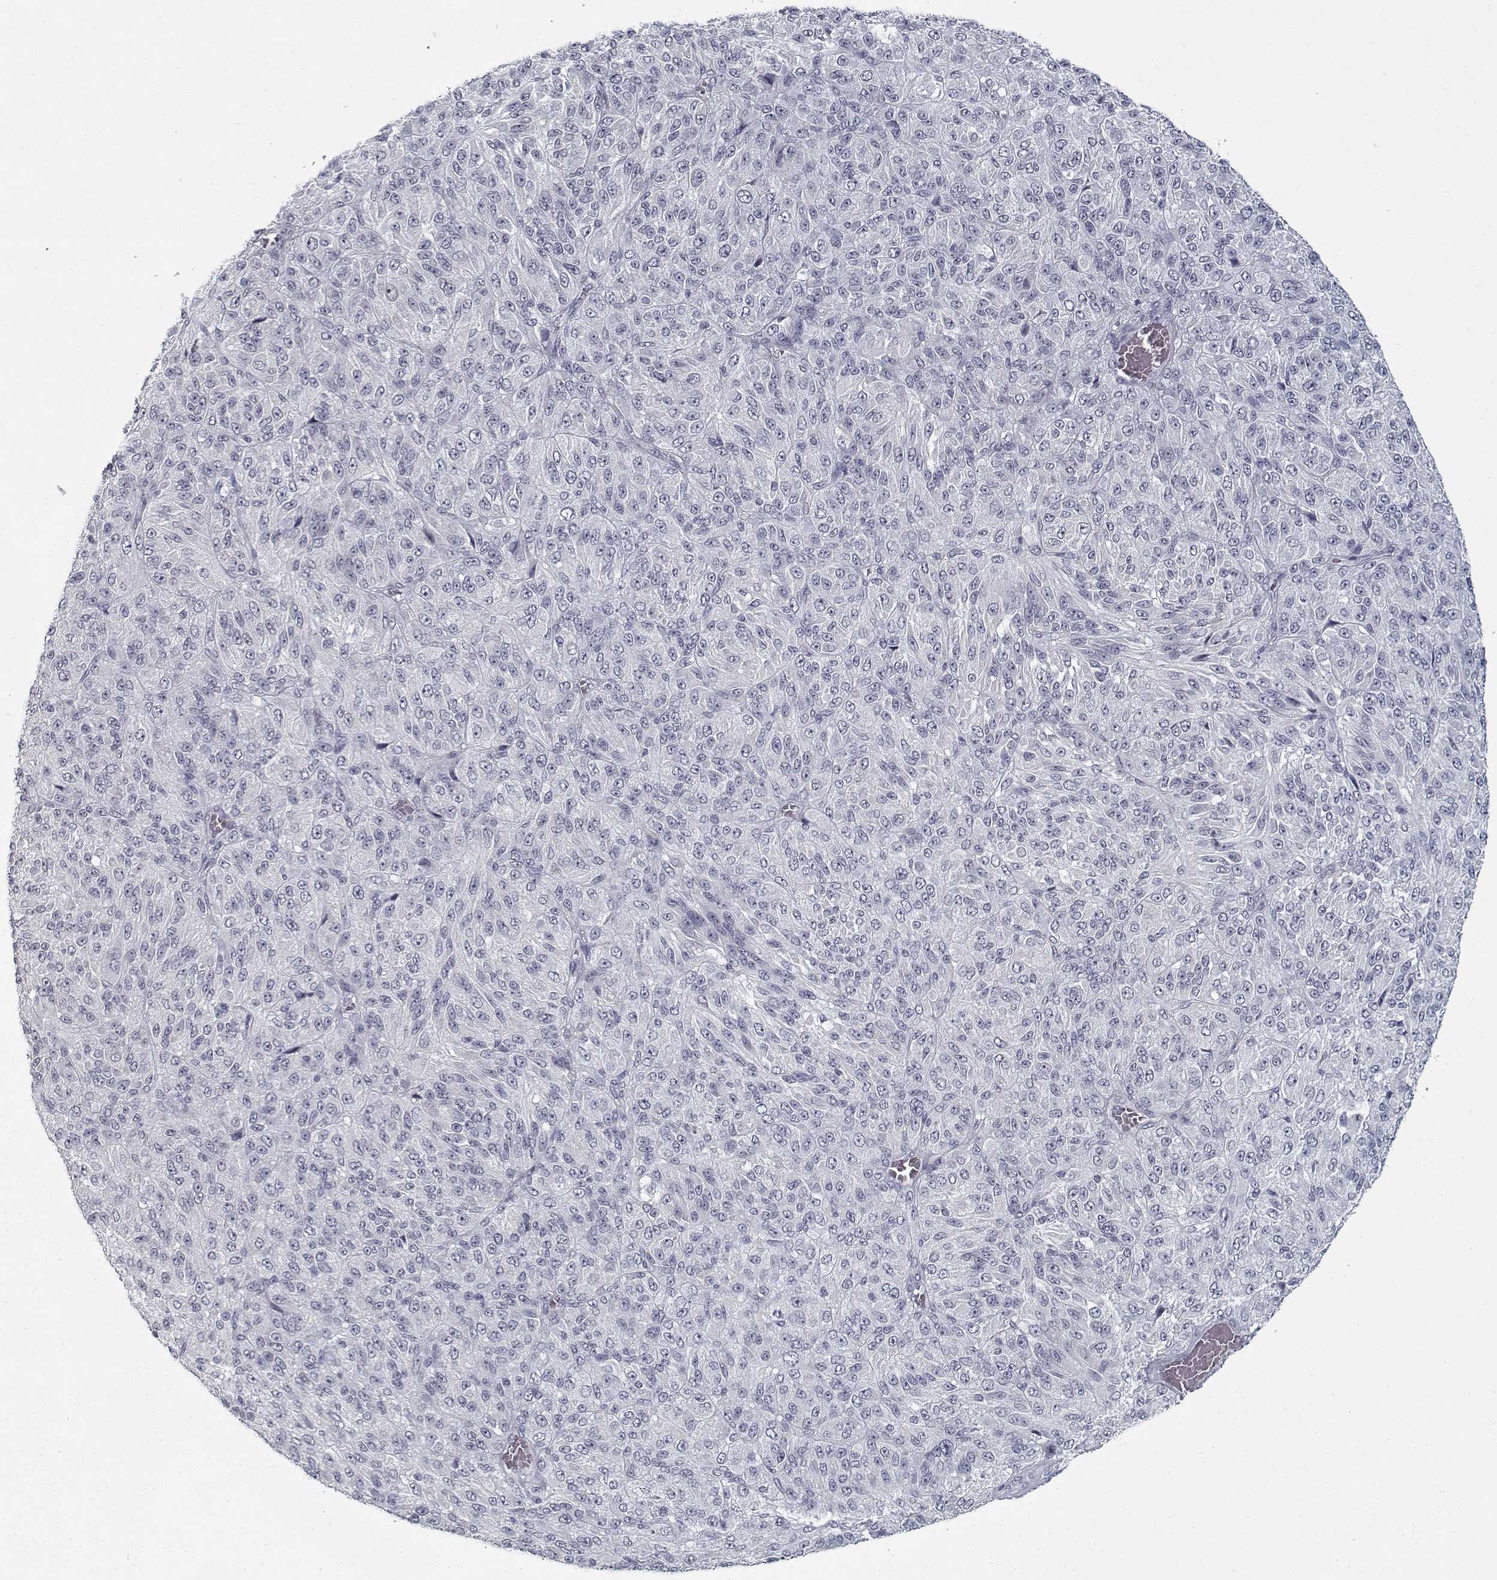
{"staining": {"intensity": "negative", "quantity": "none", "location": "none"}, "tissue": "melanoma", "cell_type": "Tumor cells", "image_type": "cancer", "snomed": [{"axis": "morphology", "description": "Malignant melanoma, Metastatic site"}, {"axis": "topography", "description": "Brain"}], "caption": "Tumor cells show no significant protein expression in malignant melanoma (metastatic site).", "gene": "GAD2", "patient": {"sex": "female", "age": 56}}